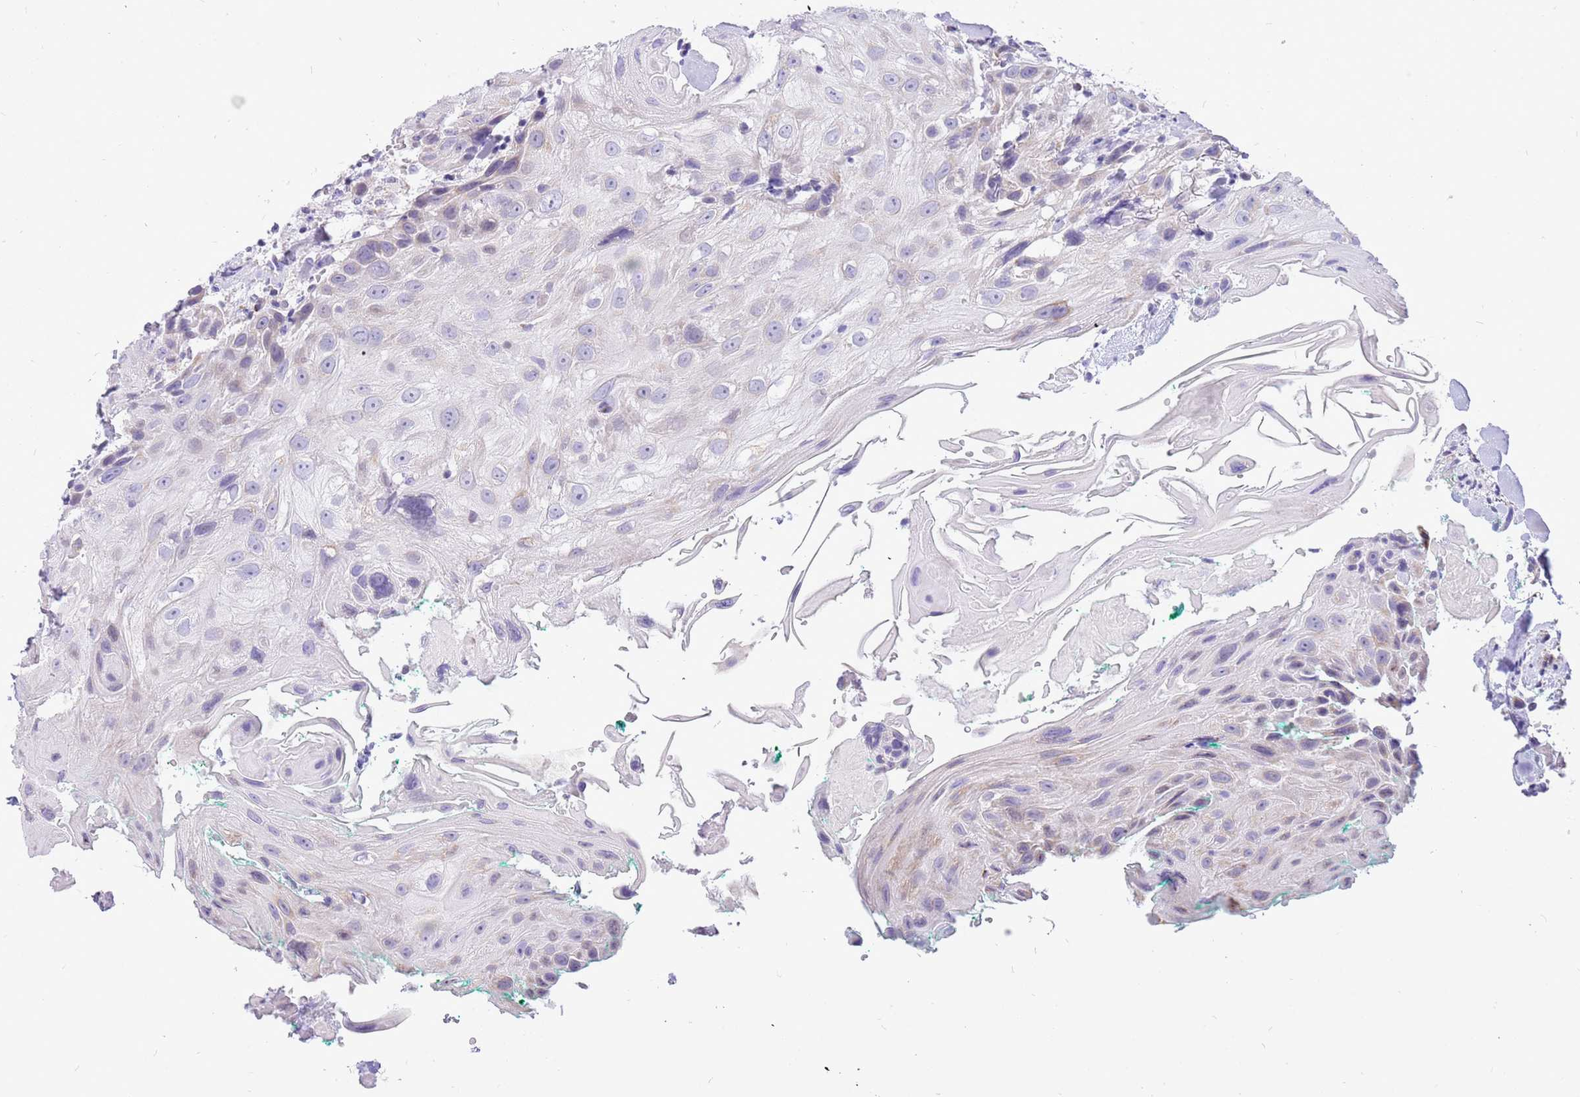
{"staining": {"intensity": "weak", "quantity": "<25%", "location": "cytoplasmic/membranous"}, "tissue": "head and neck cancer", "cell_type": "Tumor cells", "image_type": "cancer", "snomed": [{"axis": "morphology", "description": "Squamous cell carcinoma, NOS"}, {"axis": "topography", "description": "Head-Neck"}], "caption": "This is an IHC image of head and neck squamous cell carcinoma. There is no staining in tumor cells.", "gene": "COX17", "patient": {"sex": "male", "age": 81}}